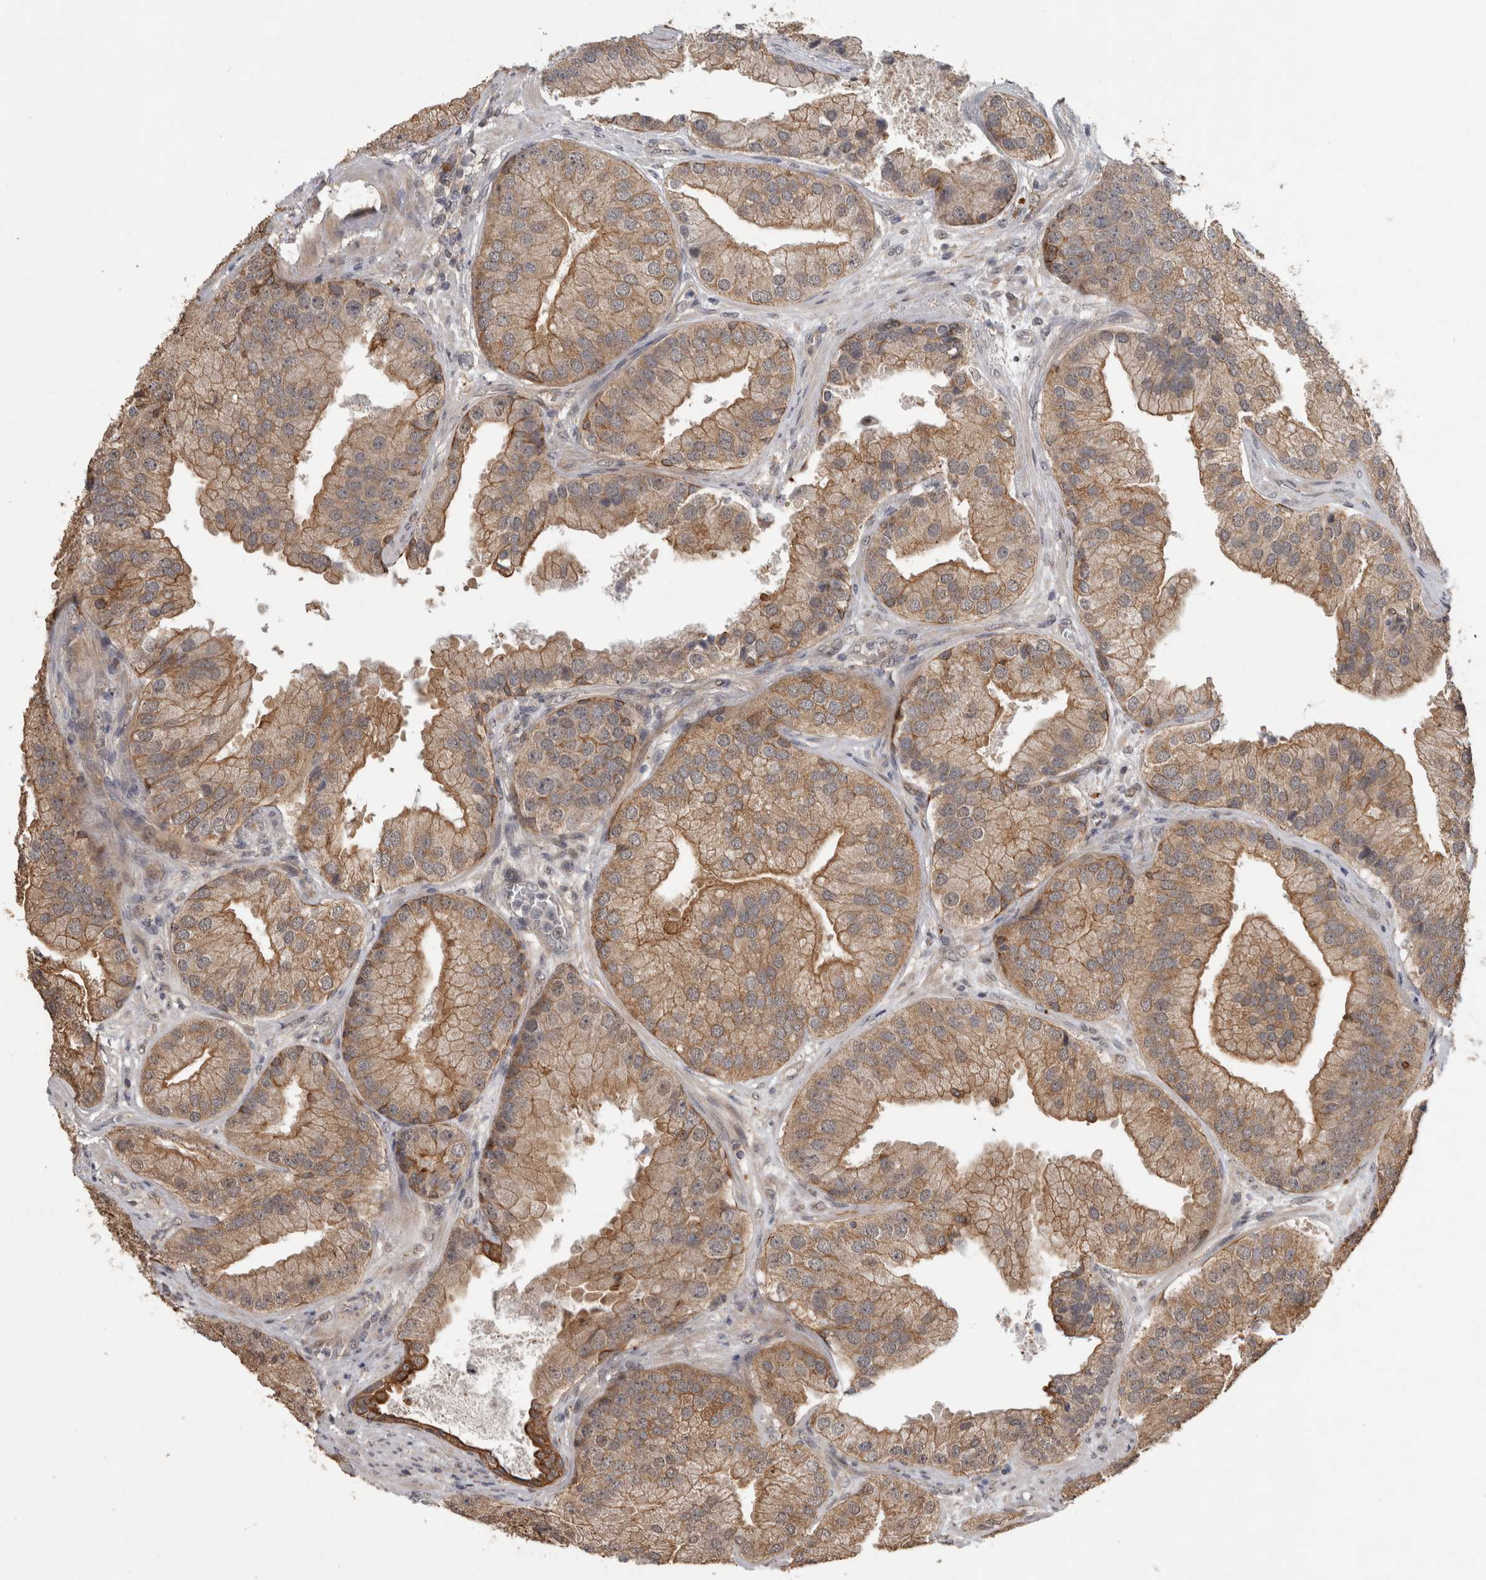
{"staining": {"intensity": "moderate", "quantity": ">75%", "location": "cytoplasmic/membranous"}, "tissue": "prostate cancer", "cell_type": "Tumor cells", "image_type": "cancer", "snomed": [{"axis": "morphology", "description": "Adenocarcinoma, High grade"}, {"axis": "topography", "description": "Prostate"}], "caption": "Immunohistochemistry of adenocarcinoma (high-grade) (prostate) reveals medium levels of moderate cytoplasmic/membranous expression in about >75% of tumor cells.", "gene": "RHPN1", "patient": {"sex": "male", "age": 70}}